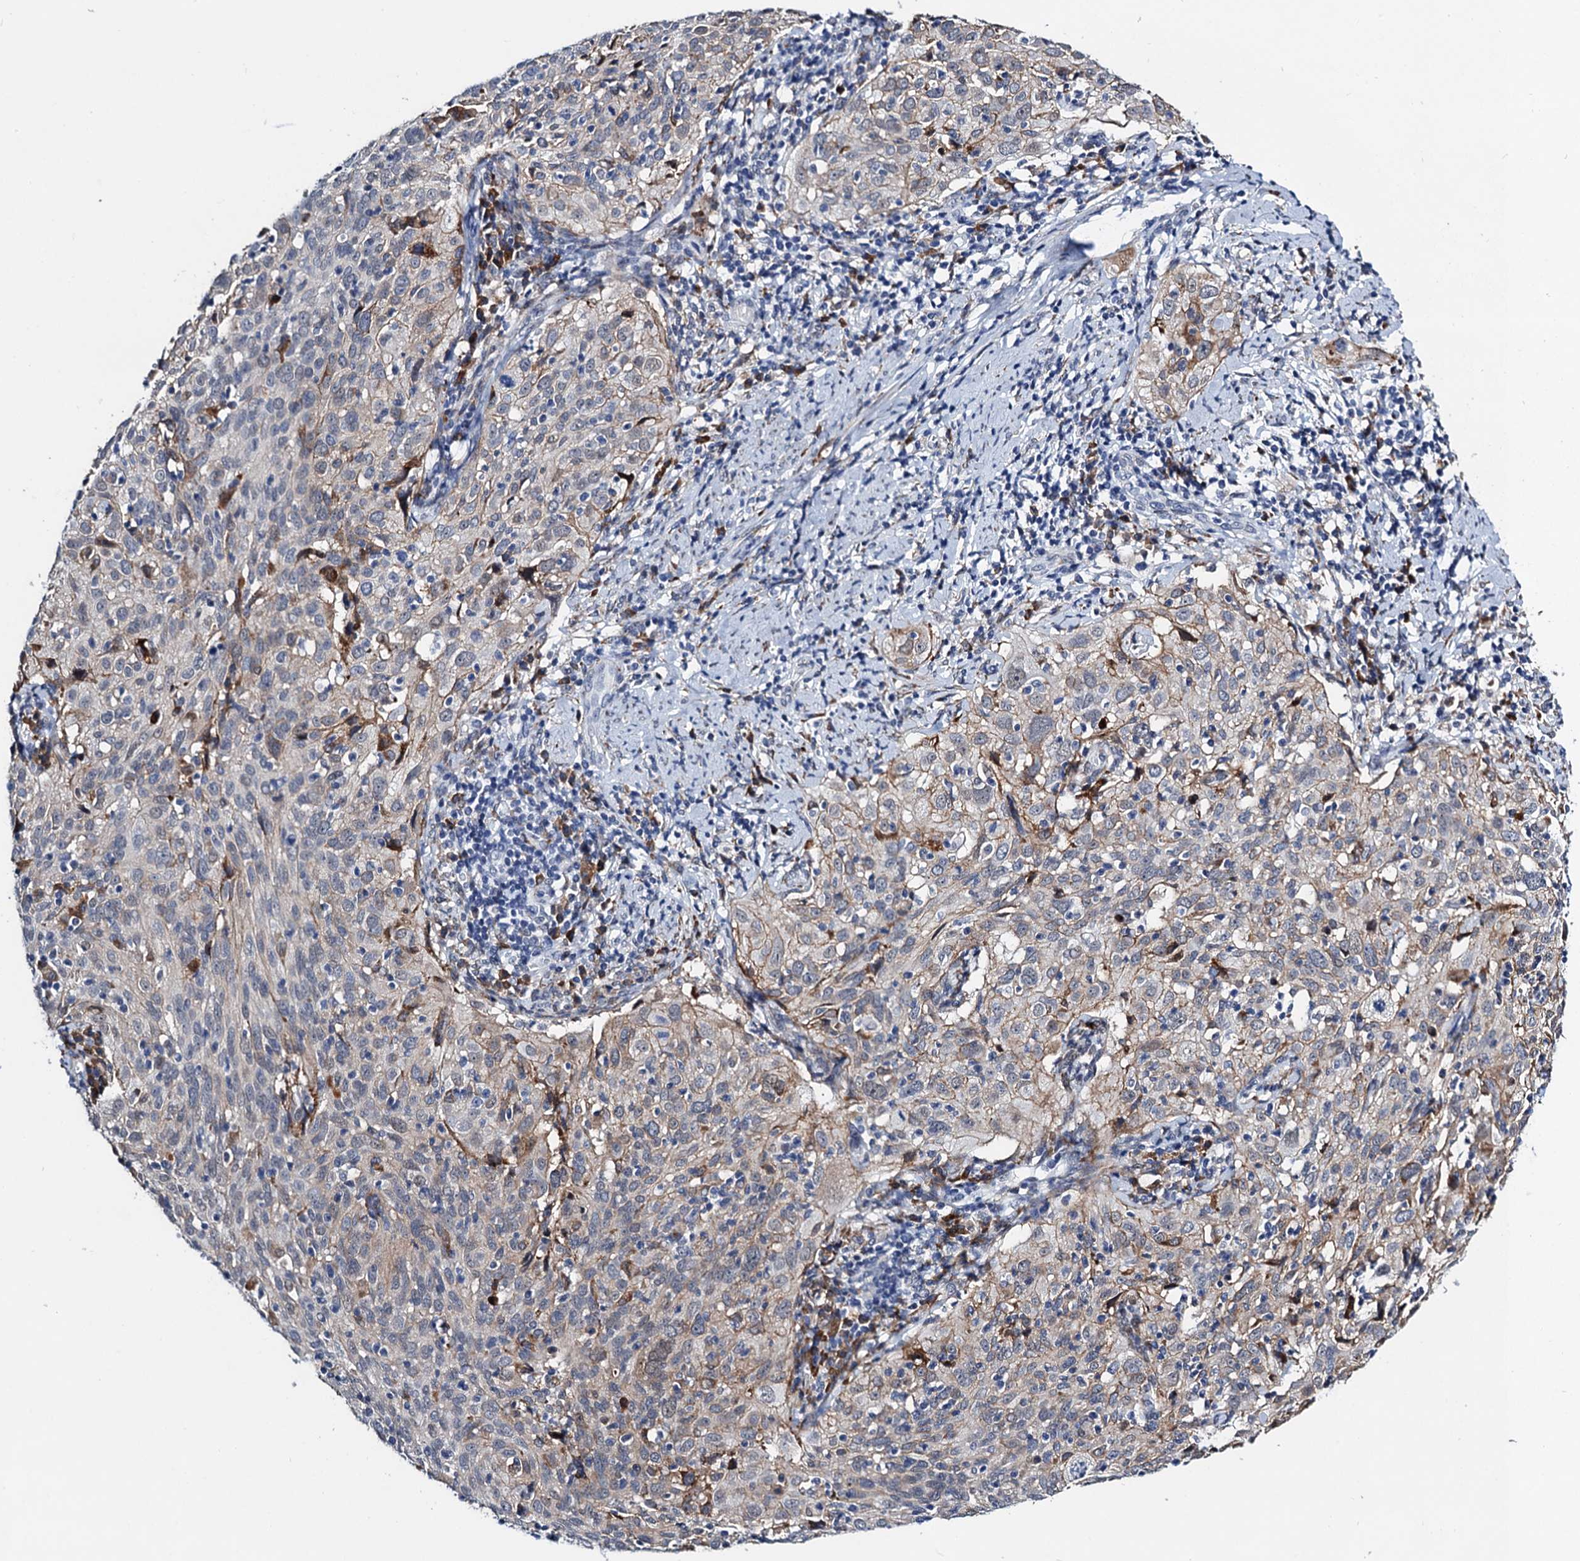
{"staining": {"intensity": "weak", "quantity": "25%-75%", "location": "cytoplasmic/membranous"}, "tissue": "cervical cancer", "cell_type": "Tumor cells", "image_type": "cancer", "snomed": [{"axis": "morphology", "description": "Squamous cell carcinoma, NOS"}, {"axis": "topography", "description": "Cervix"}], "caption": "The photomicrograph displays immunohistochemical staining of squamous cell carcinoma (cervical). There is weak cytoplasmic/membranous staining is present in about 25%-75% of tumor cells. The staining is performed using DAB (3,3'-diaminobenzidine) brown chromogen to label protein expression. The nuclei are counter-stained blue using hematoxylin.", "gene": "SLC7A10", "patient": {"sex": "female", "age": 31}}